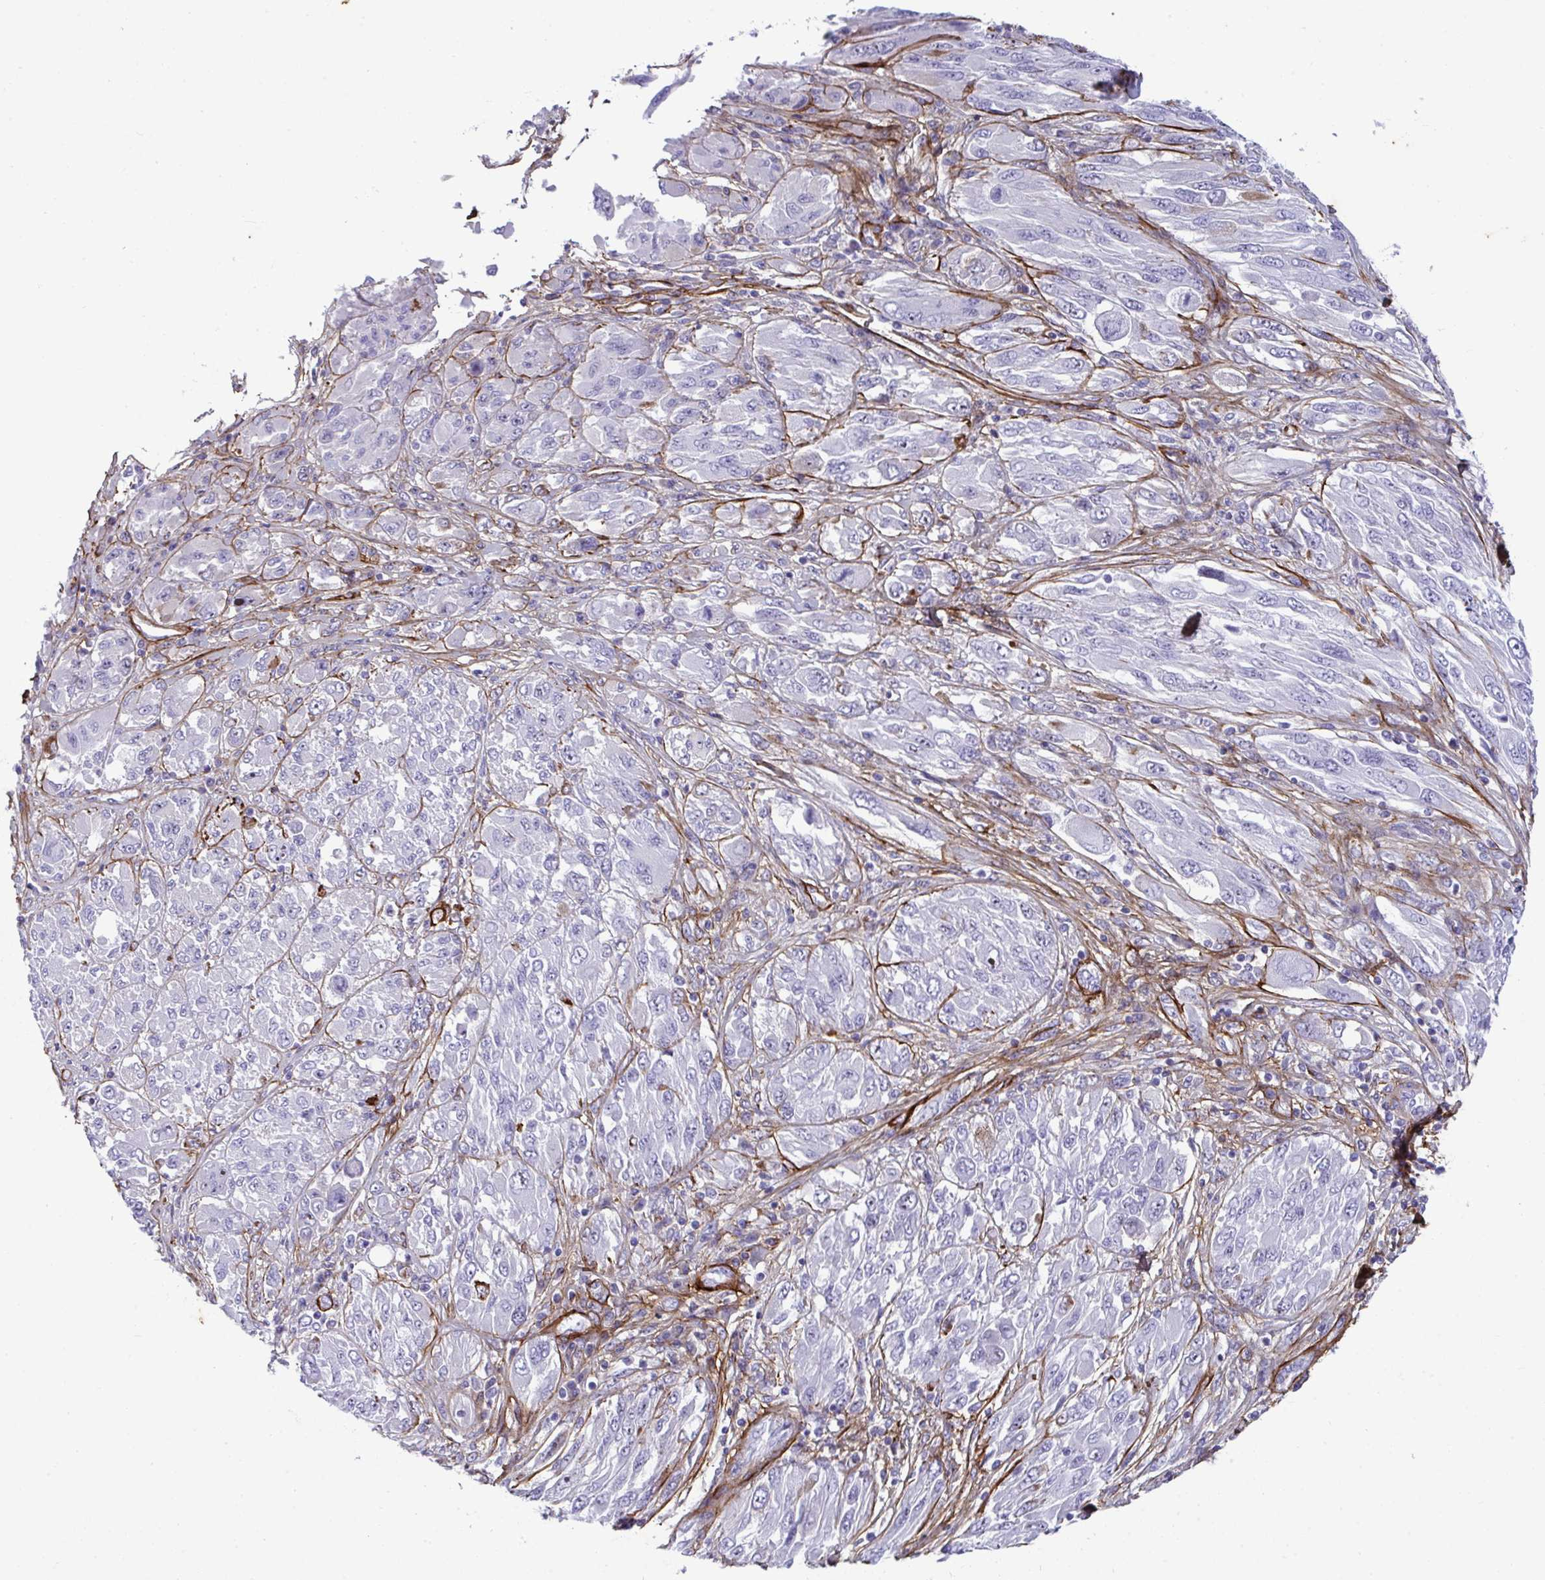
{"staining": {"intensity": "negative", "quantity": "none", "location": "none"}, "tissue": "melanoma", "cell_type": "Tumor cells", "image_type": "cancer", "snomed": [{"axis": "morphology", "description": "Malignant melanoma, NOS"}, {"axis": "topography", "description": "Skin"}], "caption": "IHC image of neoplastic tissue: melanoma stained with DAB (3,3'-diaminobenzidine) shows no significant protein expression in tumor cells. (DAB (3,3'-diaminobenzidine) immunohistochemistry (IHC) visualized using brightfield microscopy, high magnification).", "gene": "LHFPL6", "patient": {"sex": "female", "age": 91}}